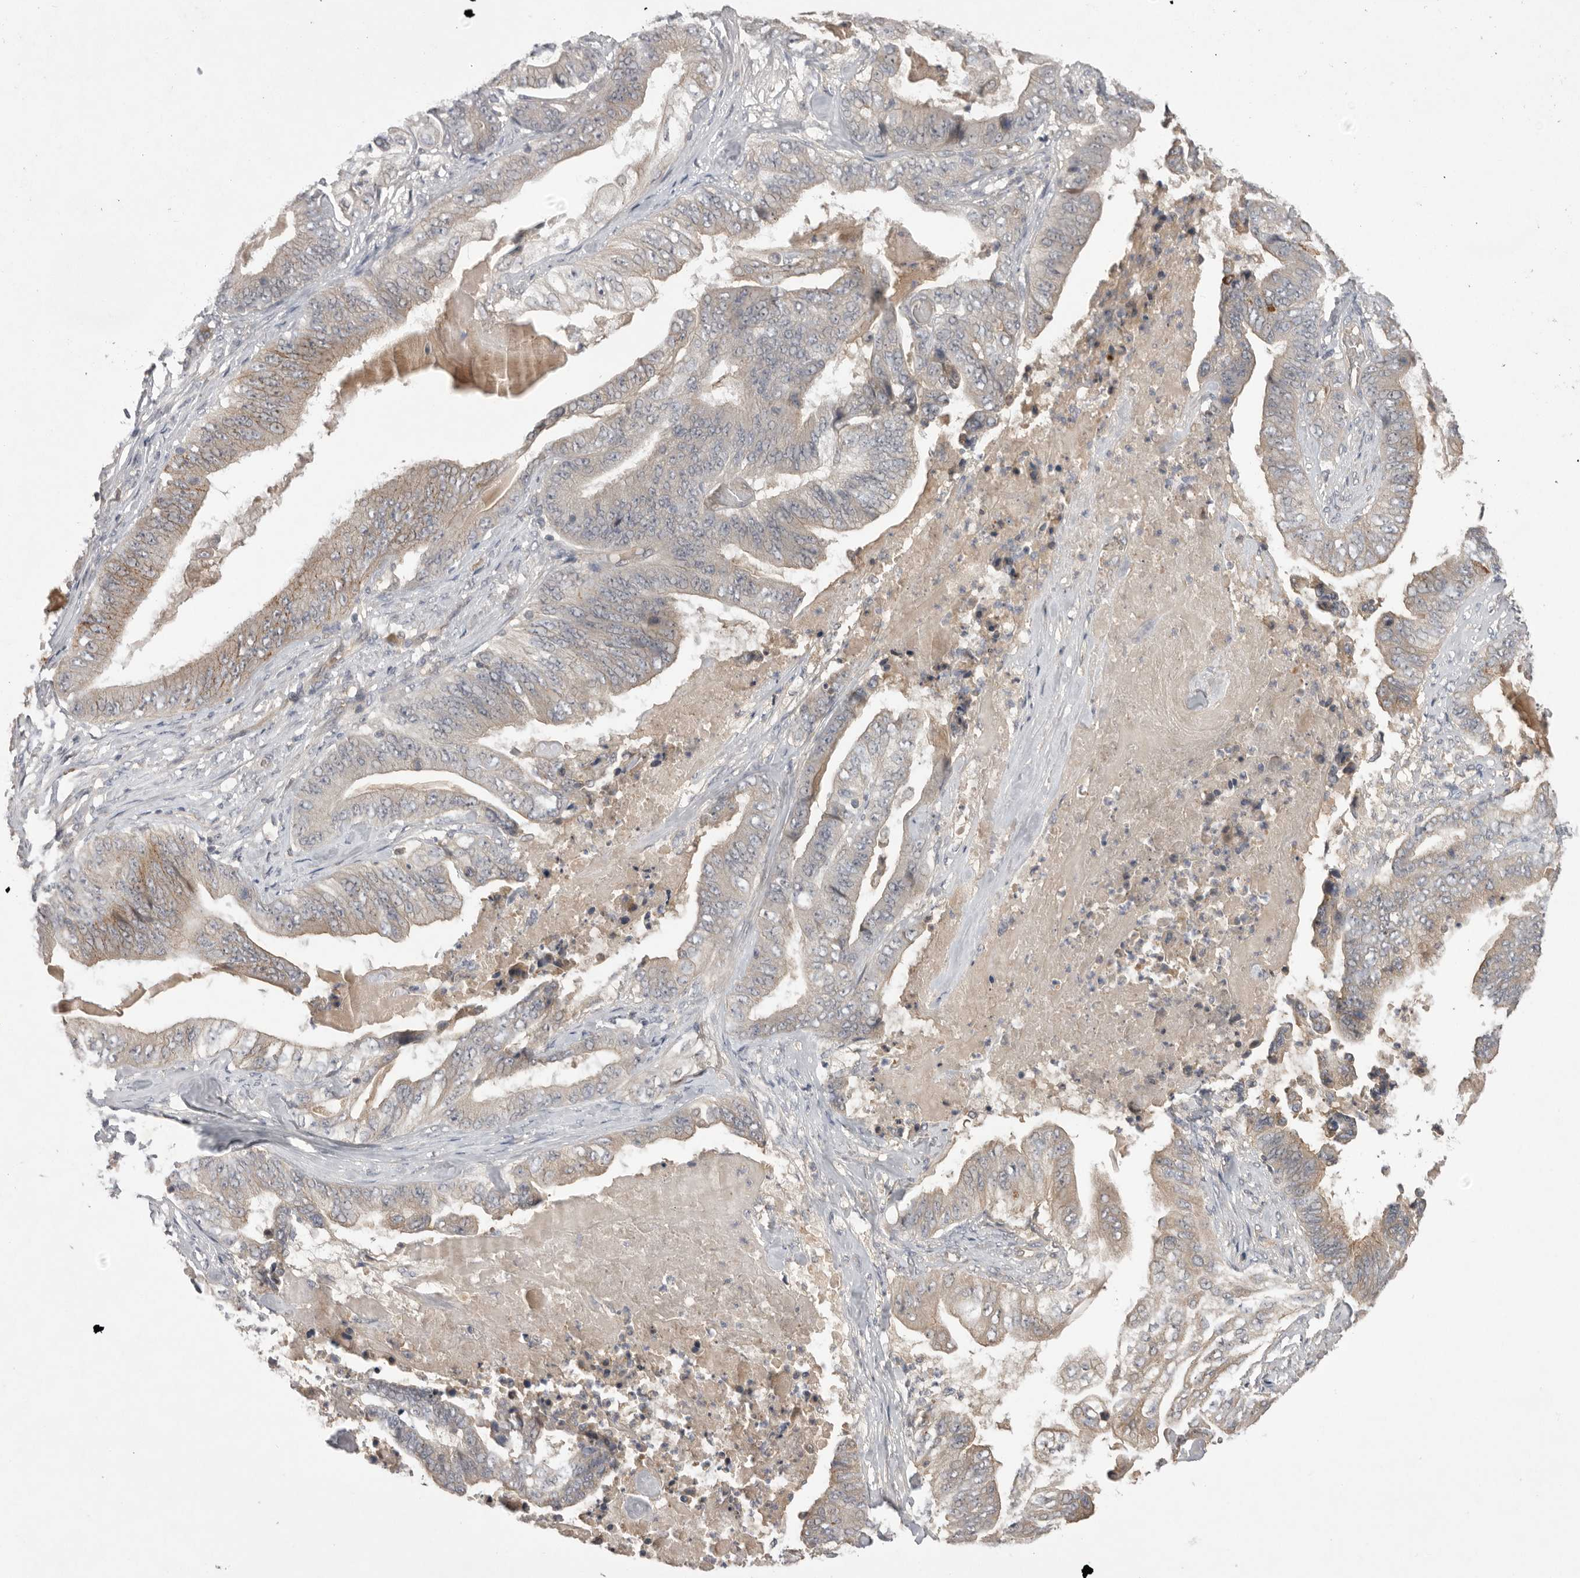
{"staining": {"intensity": "weak", "quantity": "25%-75%", "location": "cytoplasmic/membranous"}, "tissue": "stomach cancer", "cell_type": "Tumor cells", "image_type": "cancer", "snomed": [{"axis": "morphology", "description": "Adenocarcinoma, NOS"}, {"axis": "topography", "description": "Stomach"}], "caption": "High-power microscopy captured an immunohistochemistry (IHC) photomicrograph of adenocarcinoma (stomach), revealing weak cytoplasmic/membranous staining in about 25%-75% of tumor cells.", "gene": "NRCAM", "patient": {"sex": "female", "age": 73}}